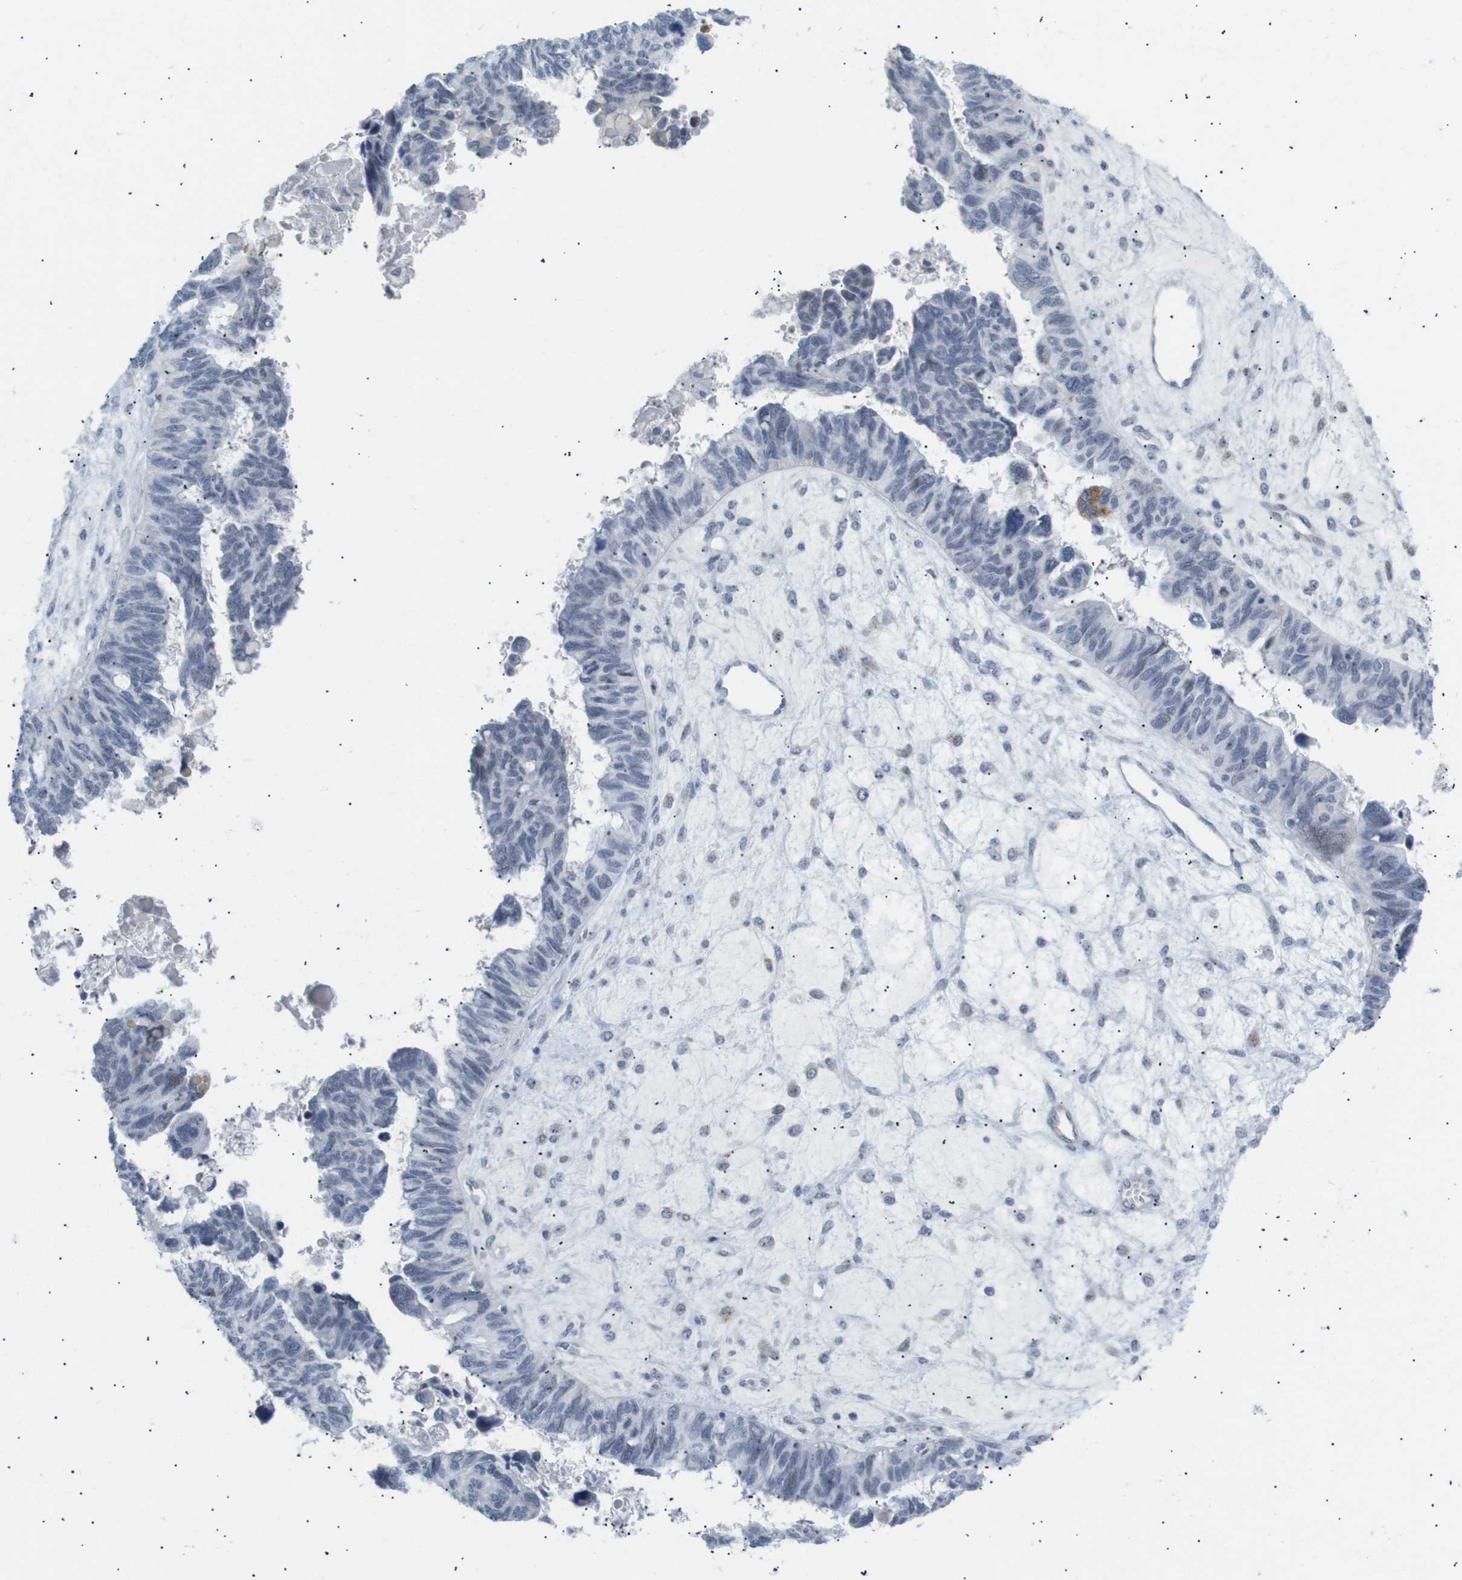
{"staining": {"intensity": "negative", "quantity": "none", "location": "none"}, "tissue": "ovarian cancer", "cell_type": "Tumor cells", "image_type": "cancer", "snomed": [{"axis": "morphology", "description": "Cystadenocarcinoma, serous, NOS"}, {"axis": "topography", "description": "Ovary"}], "caption": "An IHC histopathology image of ovarian serous cystadenocarcinoma is shown. There is no staining in tumor cells of ovarian serous cystadenocarcinoma. The staining was performed using DAB (3,3'-diaminobenzidine) to visualize the protein expression in brown, while the nuclei were stained in blue with hematoxylin (Magnification: 20x).", "gene": "PPARD", "patient": {"sex": "female", "age": 79}}